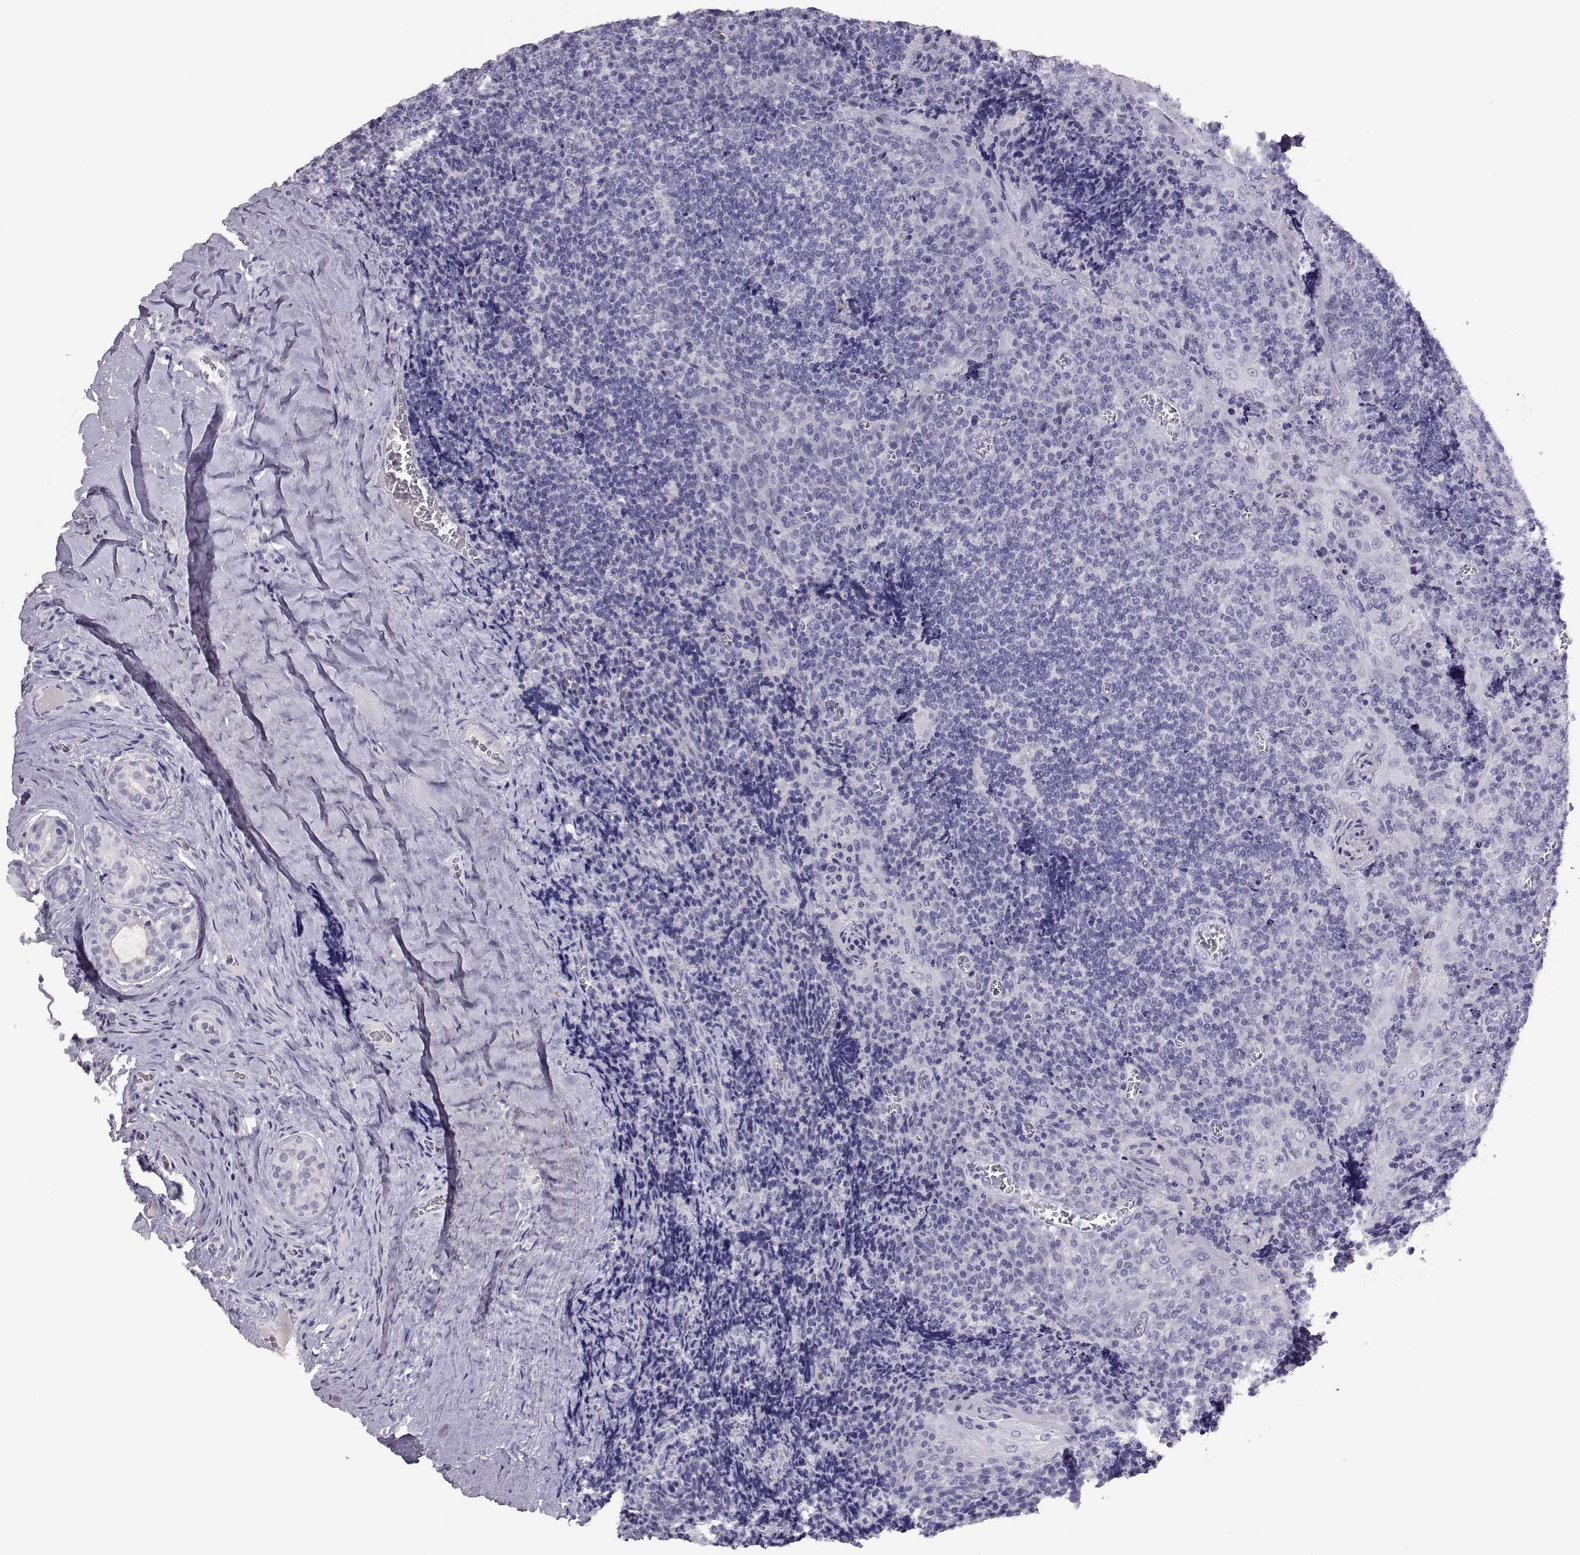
{"staining": {"intensity": "negative", "quantity": "none", "location": "none"}, "tissue": "tonsil", "cell_type": "Germinal center cells", "image_type": "normal", "snomed": [{"axis": "morphology", "description": "Normal tissue, NOS"}, {"axis": "morphology", "description": "Inflammation, NOS"}, {"axis": "topography", "description": "Tonsil"}], "caption": "This is a micrograph of immunohistochemistry staining of normal tonsil, which shows no expression in germinal center cells. (Stains: DAB IHC with hematoxylin counter stain, Microscopy: brightfield microscopy at high magnification).", "gene": "PMCH", "patient": {"sex": "female", "age": 31}}